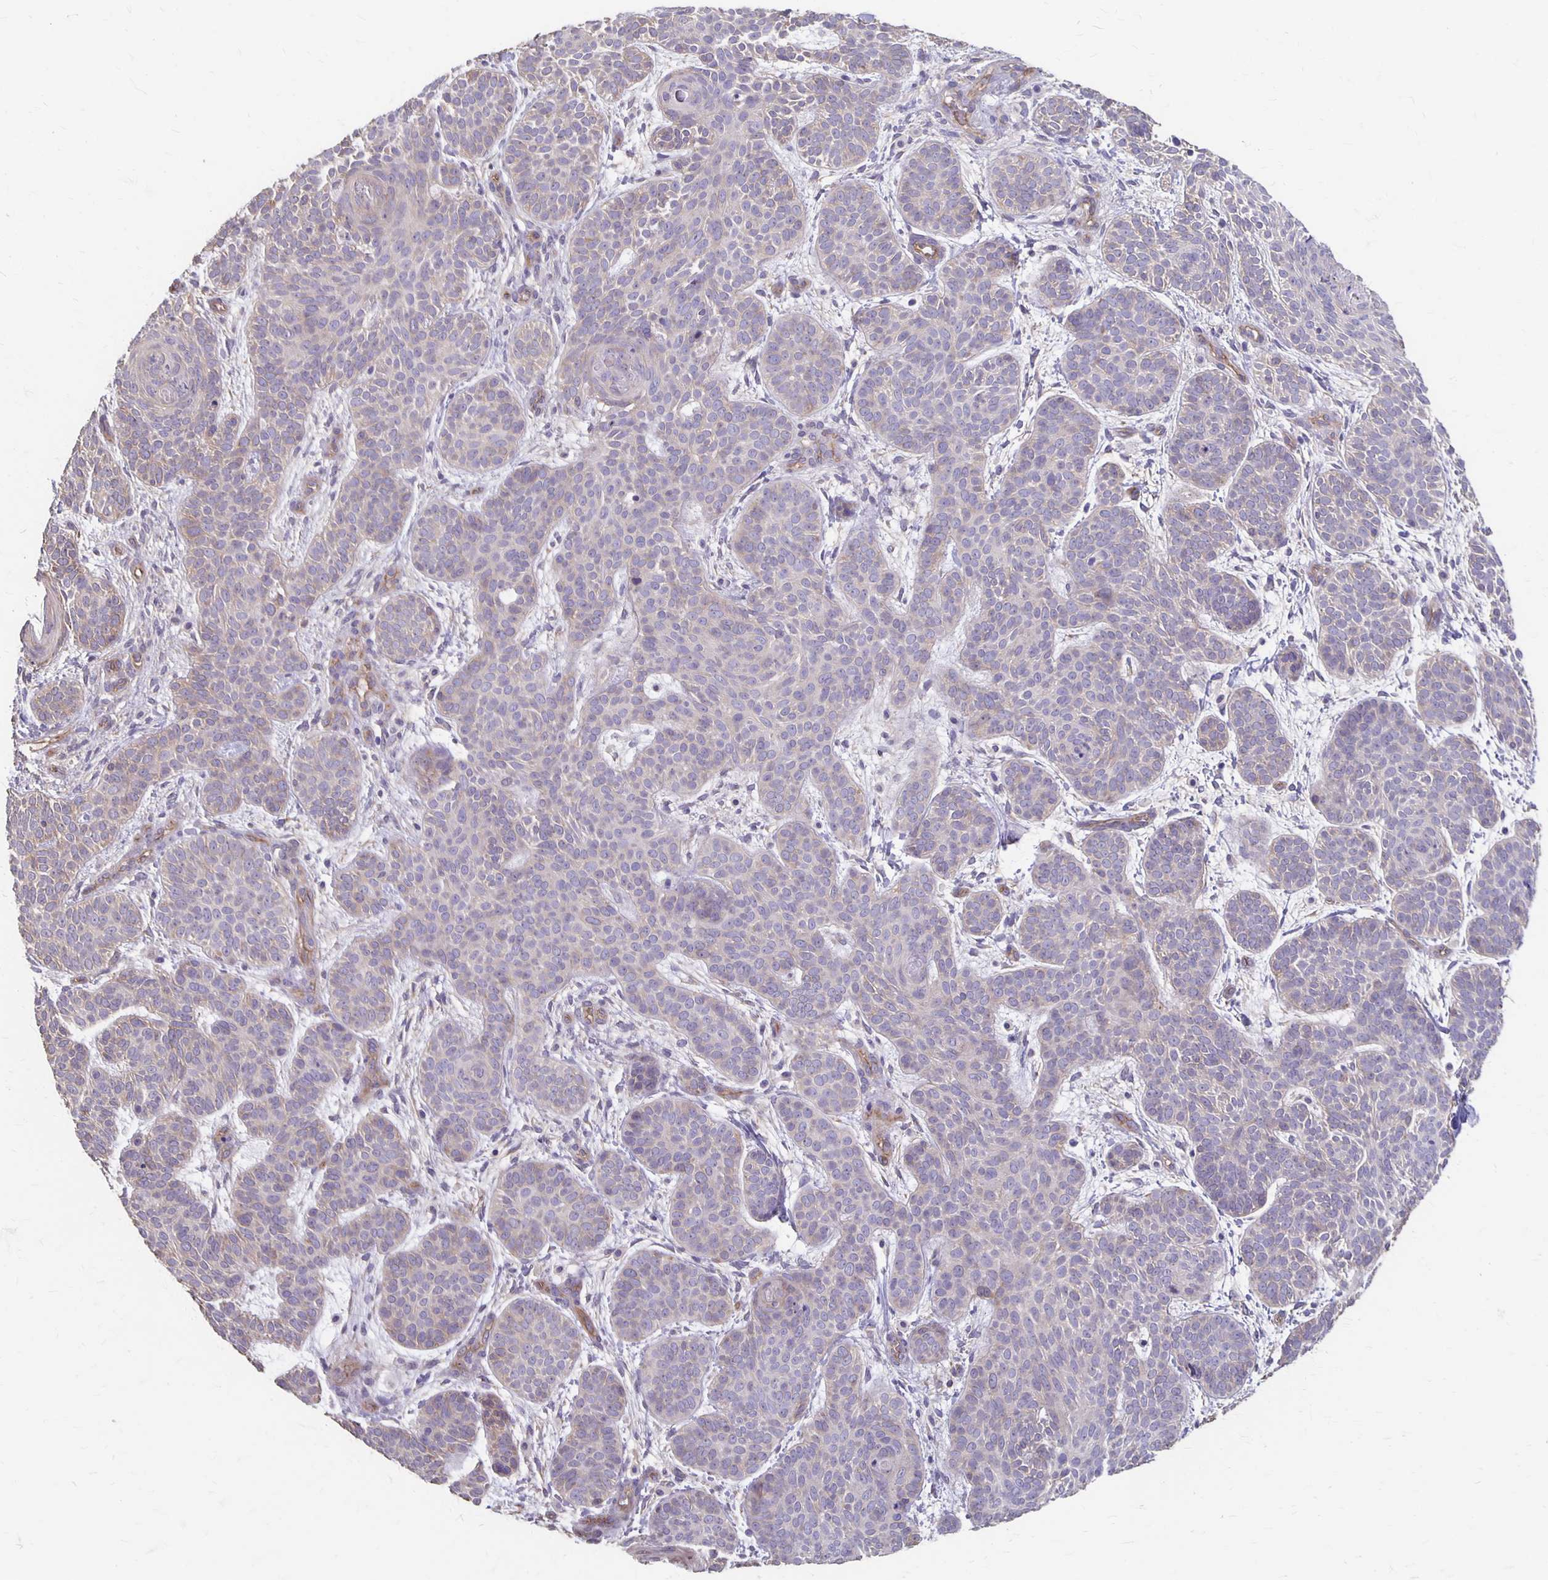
{"staining": {"intensity": "negative", "quantity": "none", "location": "none"}, "tissue": "skin cancer", "cell_type": "Tumor cells", "image_type": "cancer", "snomed": [{"axis": "morphology", "description": "Basal cell carcinoma"}, {"axis": "topography", "description": "Skin"}], "caption": "Basal cell carcinoma (skin) stained for a protein using immunohistochemistry displays no positivity tumor cells.", "gene": "PPP1R3E", "patient": {"sex": "female", "age": 82}}